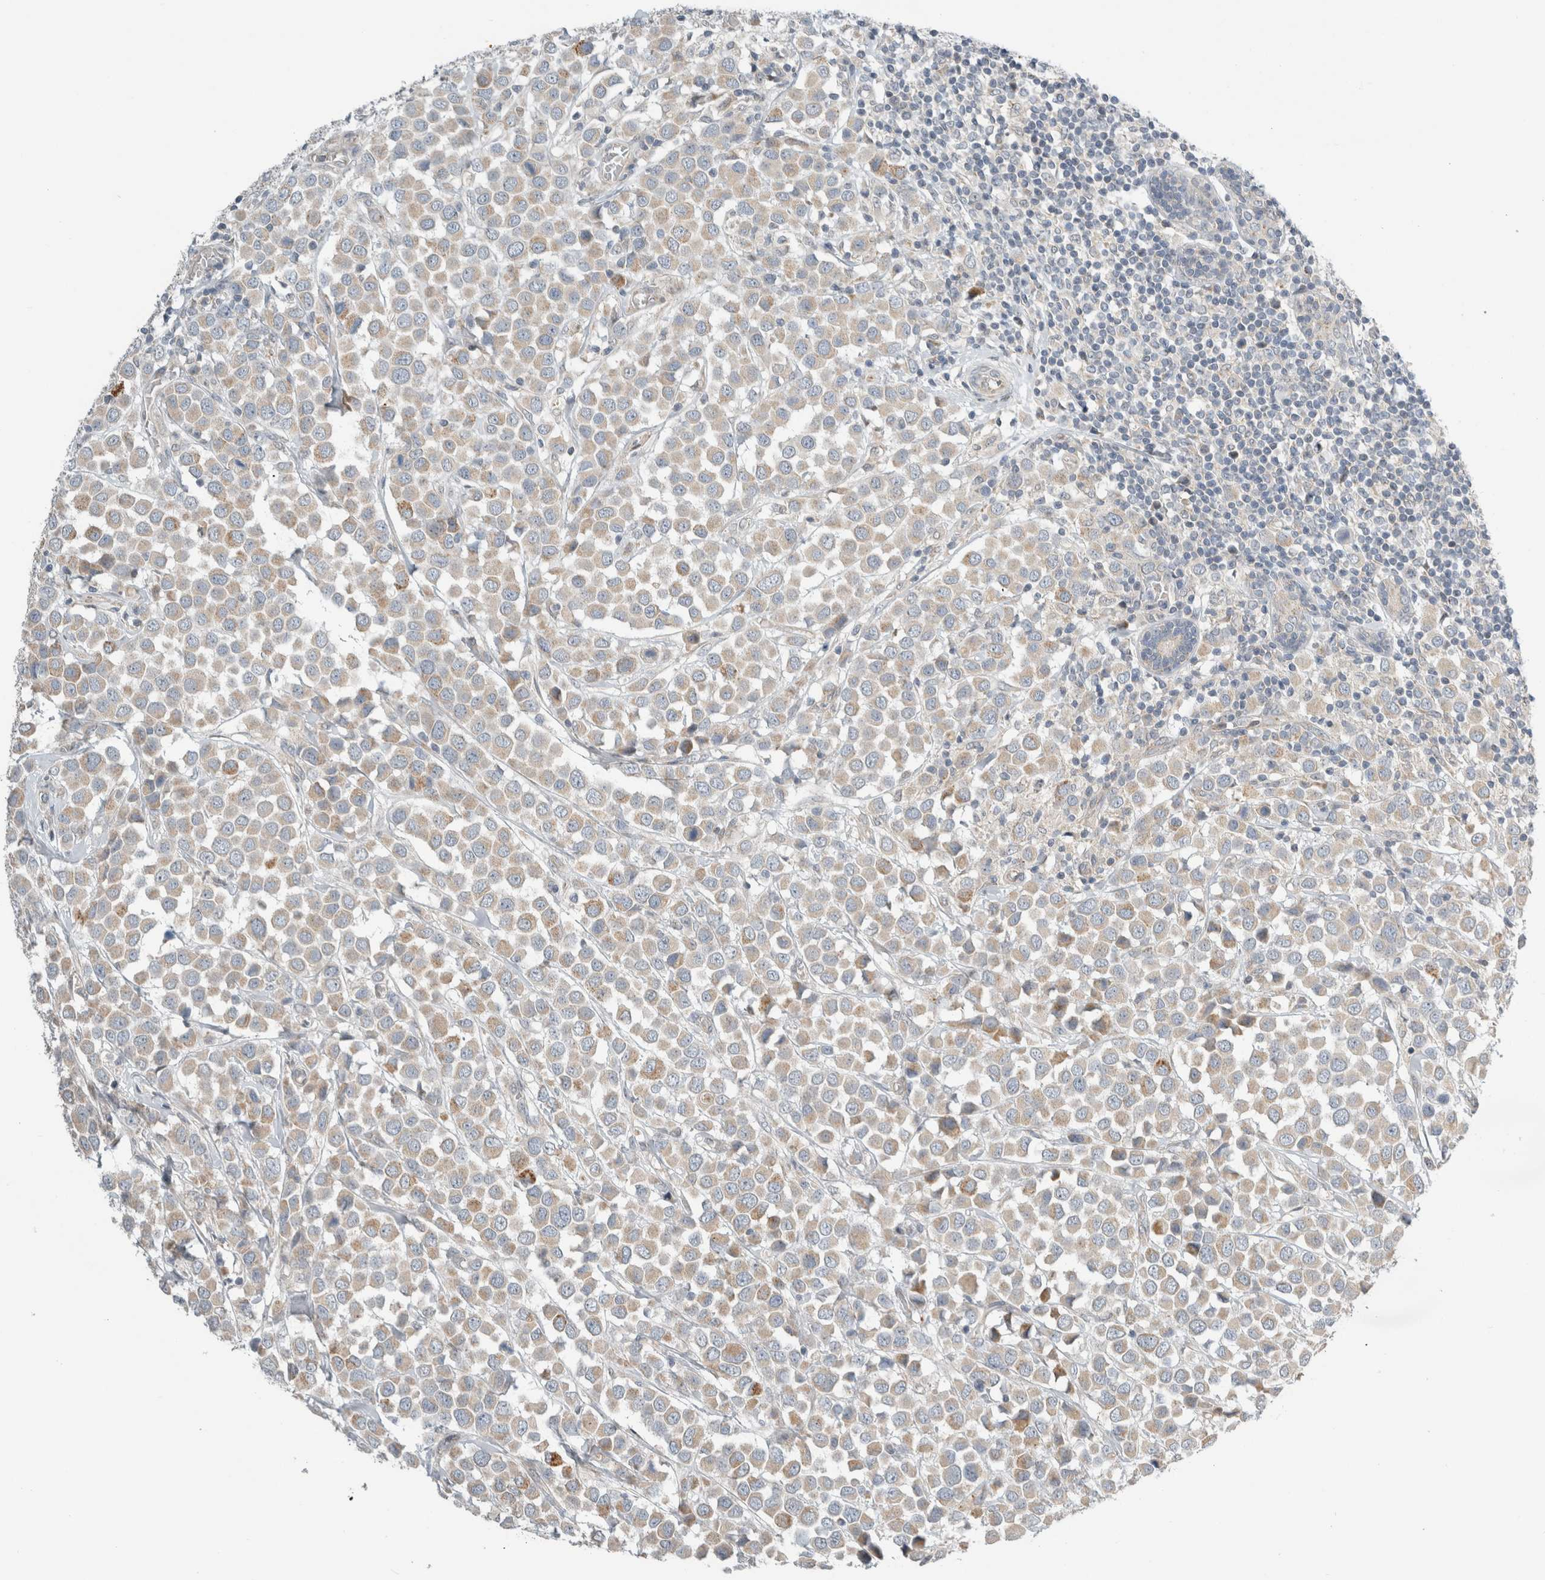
{"staining": {"intensity": "weak", "quantity": ">75%", "location": "cytoplasmic/membranous"}, "tissue": "breast cancer", "cell_type": "Tumor cells", "image_type": "cancer", "snomed": [{"axis": "morphology", "description": "Duct carcinoma"}, {"axis": "topography", "description": "Breast"}], "caption": "Tumor cells show low levels of weak cytoplasmic/membranous expression in about >75% of cells in breast intraductal carcinoma.", "gene": "KPNA5", "patient": {"sex": "female", "age": 61}}